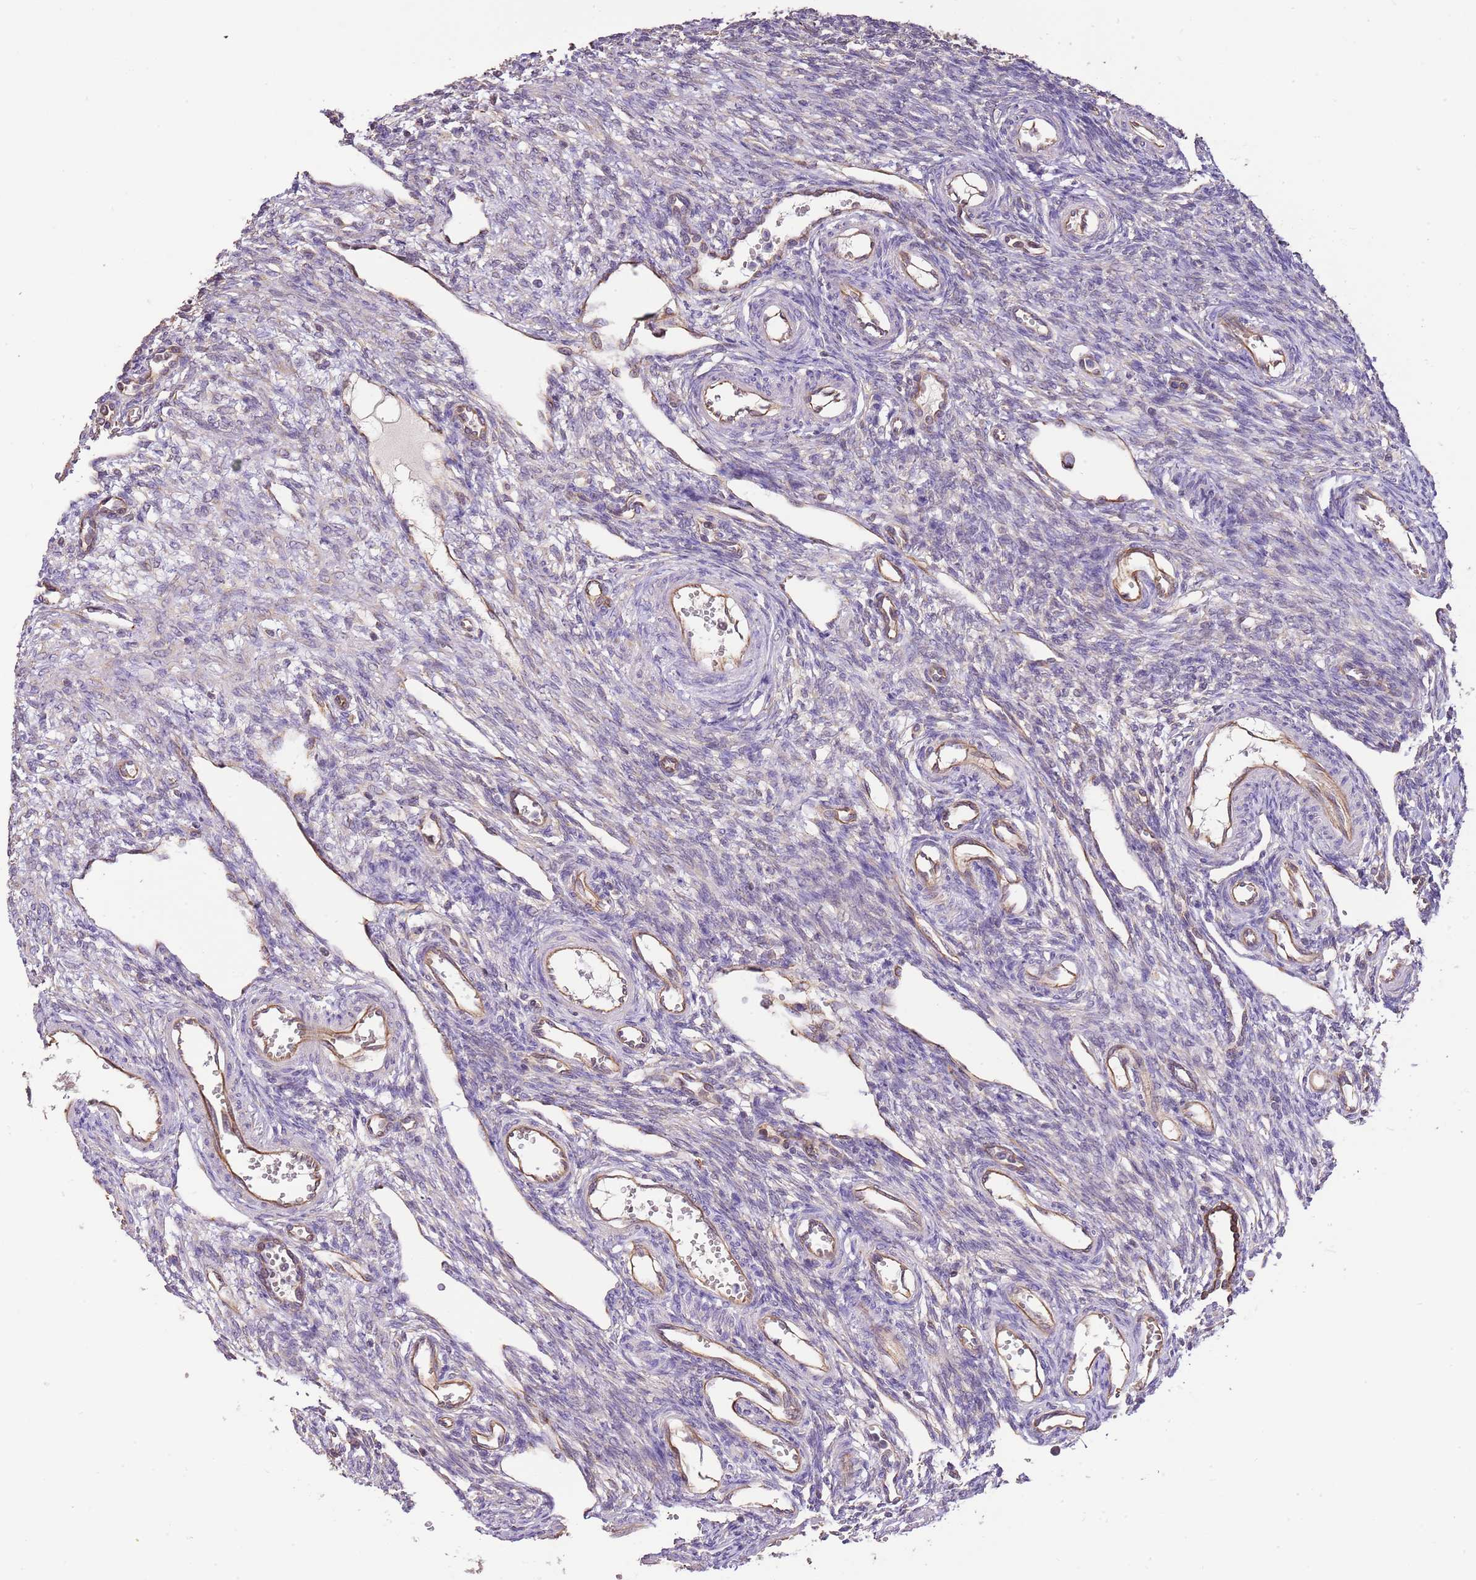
{"staining": {"intensity": "negative", "quantity": "none", "location": "none"}, "tissue": "ovary", "cell_type": "Ovarian stroma cells", "image_type": "normal", "snomed": [{"axis": "morphology", "description": "Normal tissue, NOS"}, {"axis": "morphology", "description": "Cyst, NOS"}, {"axis": "topography", "description": "Ovary"}], "caption": "Ovarian stroma cells are negative for brown protein staining in benign ovary. Brightfield microscopy of IHC stained with DAB (3,3'-diaminobenzidine) (brown) and hematoxylin (blue), captured at high magnification.", "gene": "DOCK9", "patient": {"sex": "female", "age": 33}}